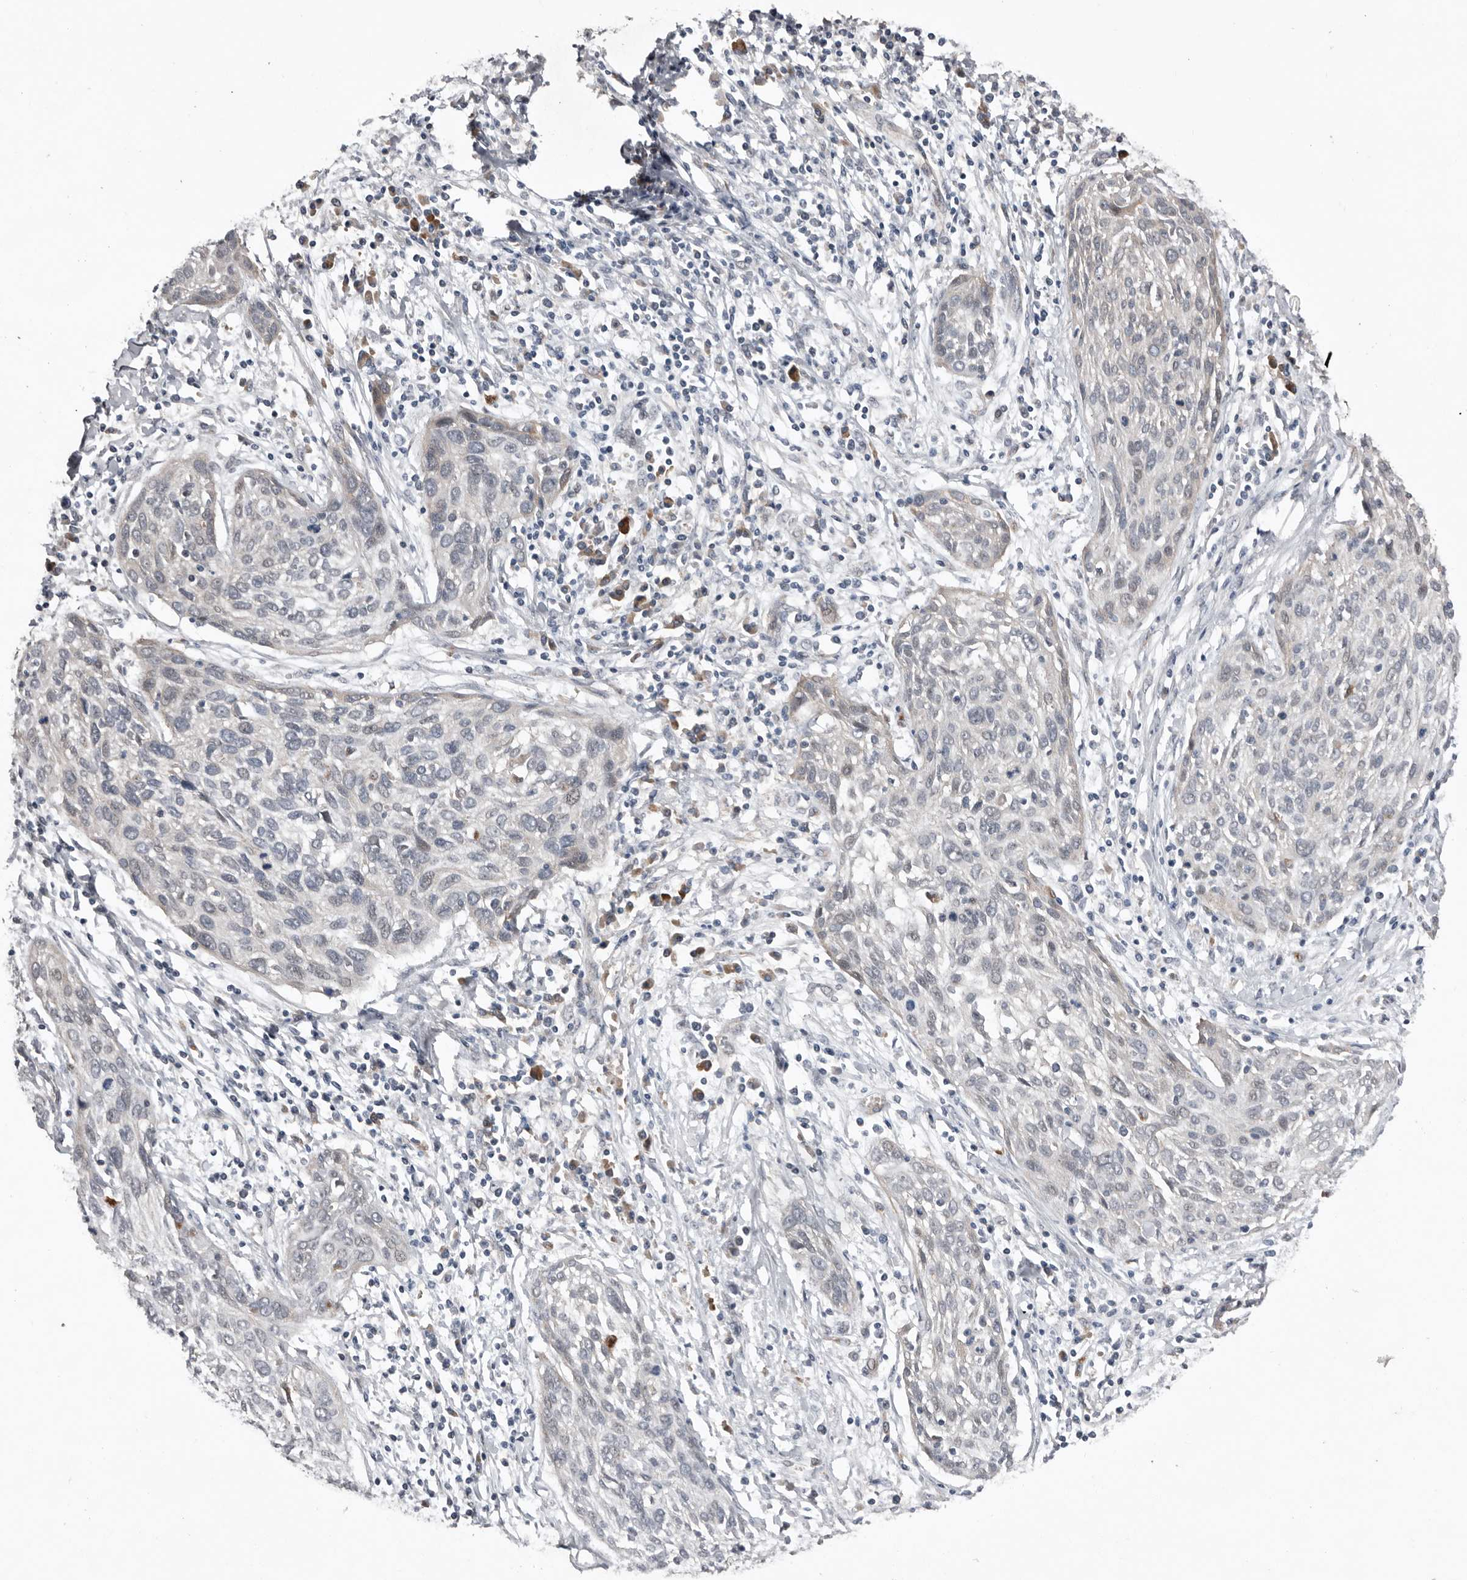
{"staining": {"intensity": "negative", "quantity": "none", "location": "none"}, "tissue": "cervical cancer", "cell_type": "Tumor cells", "image_type": "cancer", "snomed": [{"axis": "morphology", "description": "Squamous cell carcinoma, NOS"}, {"axis": "topography", "description": "Cervix"}], "caption": "There is no significant expression in tumor cells of cervical squamous cell carcinoma. Nuclei are stained in blue.", "gene": "RANBP17", "patient": {"sex": "female", "age": 51}}